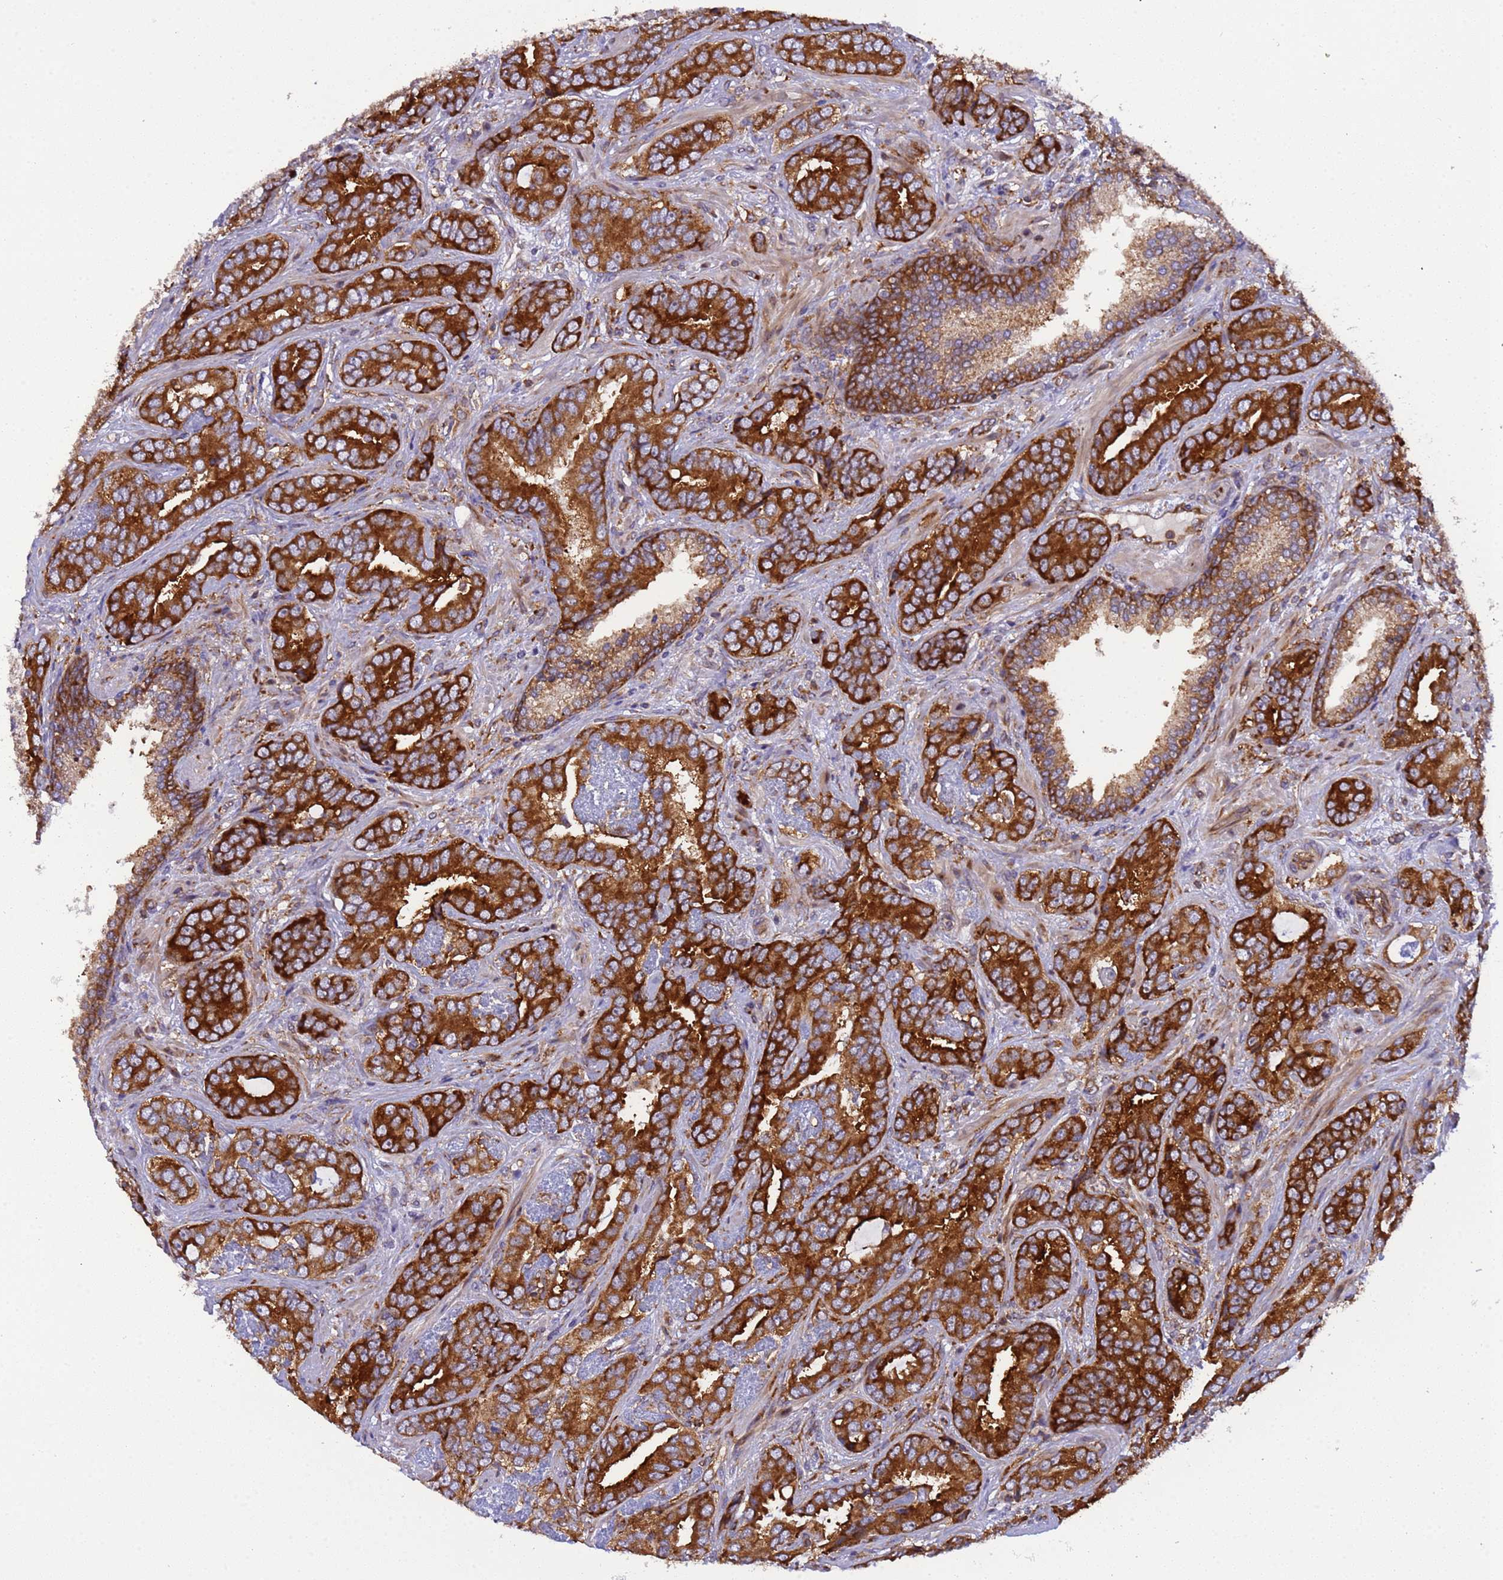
{"staining": {"intensity": "strong", "quantity": ">75%", "location": "cytoplasmic/membranous"}, "tissue": "prostate cancer", "cell_type": "Tumor cells", "image_type": "cancer", "snomed": [{"axis": "morphology", "description": "Adenocarcinoma, High grade"}, {"axis": "topography", "description": "Prostate"}], "caption": "IHC (DAB (3,3'-diaminobenzidine)) staining of prostate high-grade adenocarcinoma shows strong cytoplasmic/membranous protein staining in about >75% of tumor cells. (DAB (3,3'-diaminobenzidine) = brown stain, brightfield microscopy at high magnification).", "gene": "RPL36", "patient": {"sex": "male", "age": 71}}